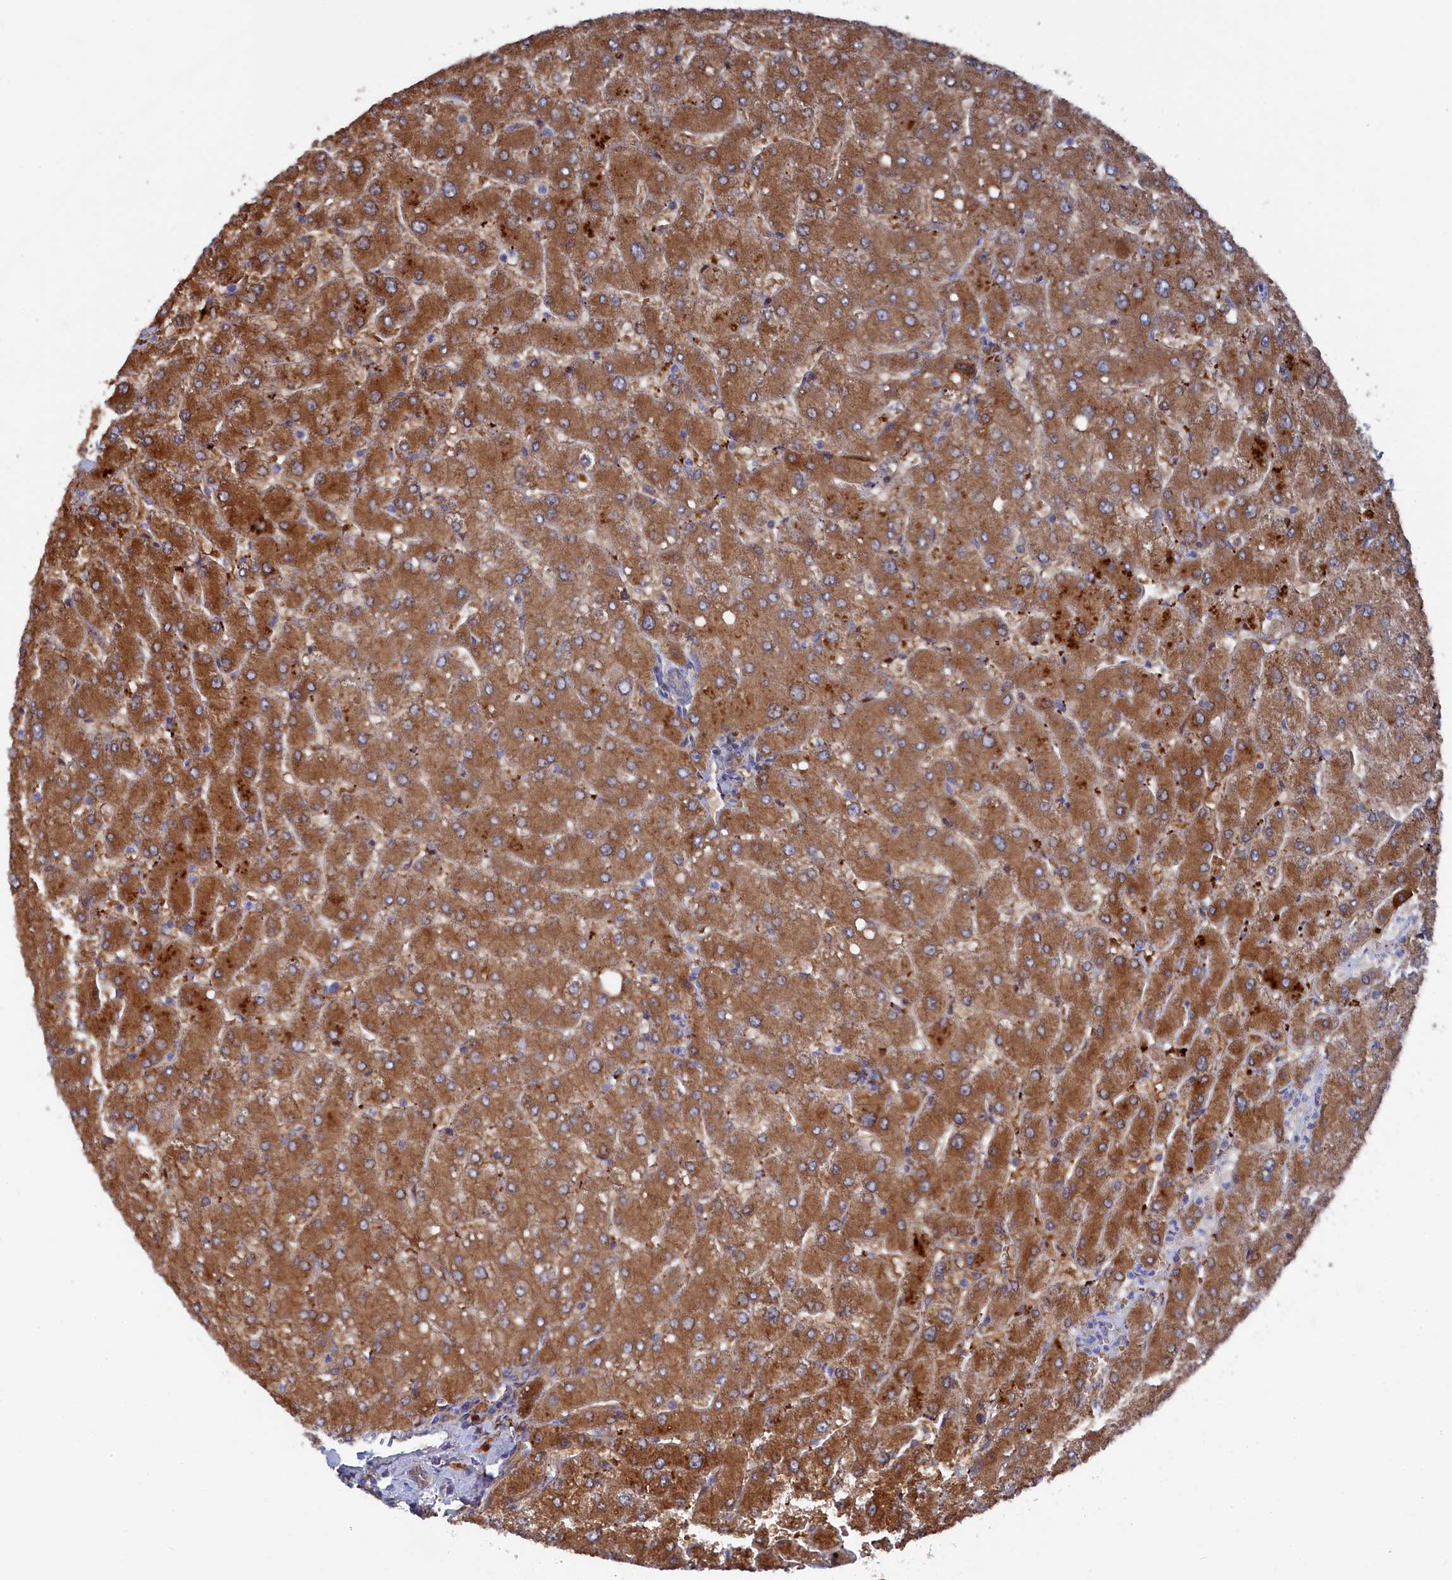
{"staining": {"intensity": "moderate", "quantity": "<25%", "location": "cytoplasmic/membranous"}, "tissue": "liver", "cell_type": "Cholangiocytes", "image_type": "normal", "snomed": [{"axis": "morphology", "description": "Normal tissue, NOS"}, {"axis": "topography", "description": "Liver"}], "caption": "A high-resolution histopathology image shows immunohistochemistry staining of normal liver, which displays moderate cytoplasmic/membranous staining in approximately <25% of cholangiocytes.", "gene": "SMG9", "patient": {"sex": "male", "age": 55}}